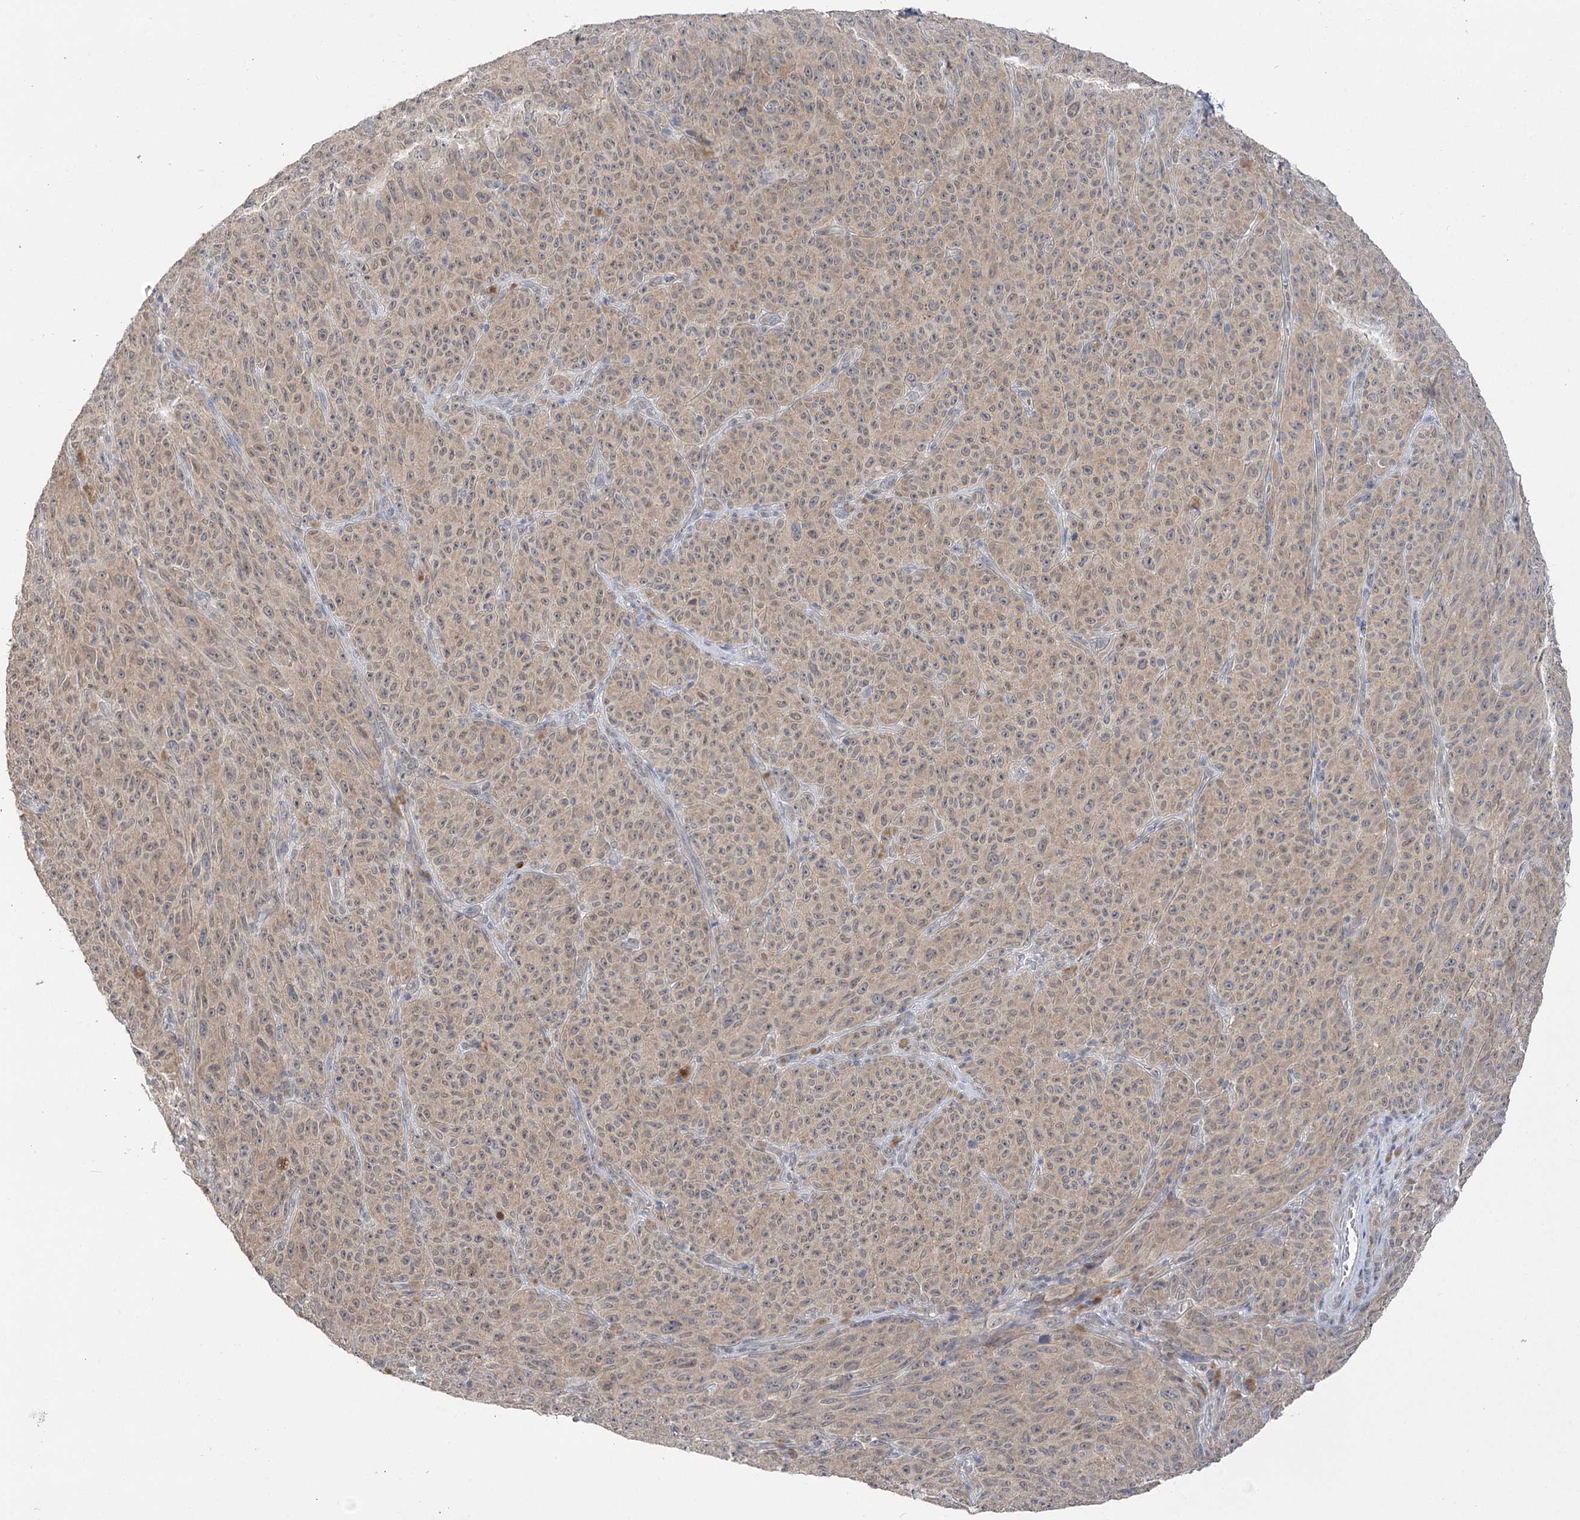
{"staining": {"intensity": "negative", "quantity": "none", "location": "none"}, "tissue": "melanoma", "cell_type": "Tumor cells", "image_type": "cancer", "snomed": [{"axis": "morphology", "description": "Malignant melanoma, NOS"}, {"axis": "topography", "description": "Skin"}], "caption": "Histopathology image shows no protein staining in tumor cells of malignant melanoma tissue.", "gene": "PHYHIPL", "patient": {"sex": "female", "age": 82}}